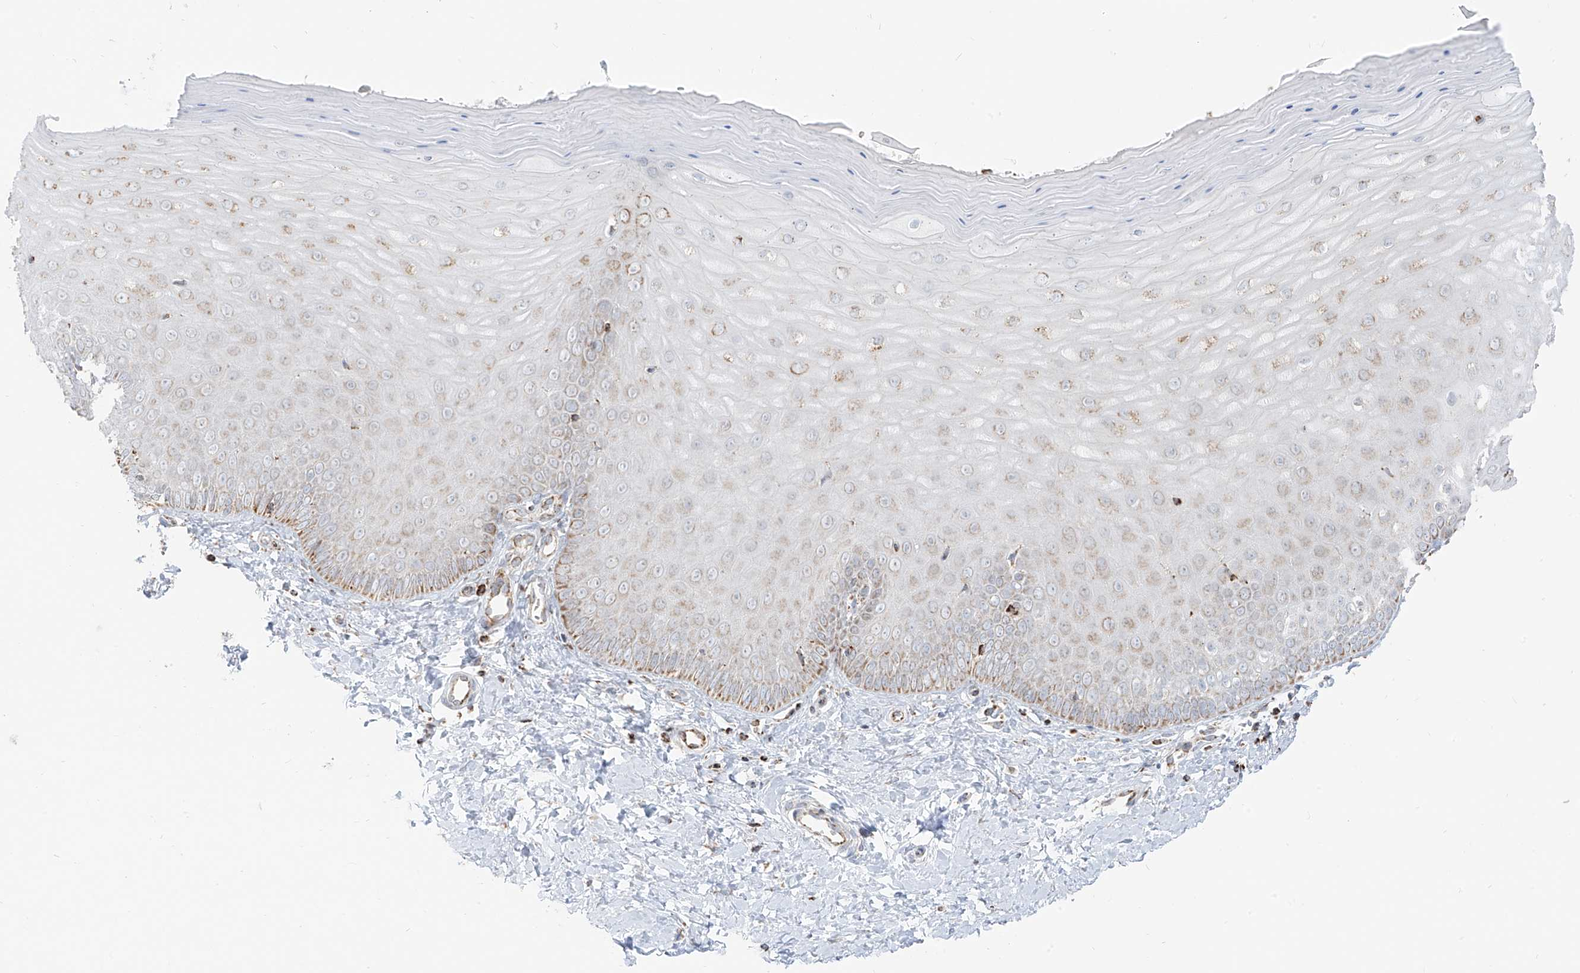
{"staining": {"intensity": "weak", "quantity": "25%-75%", "location": "cytoplasmic/membranous"}, "tissue": "cervix", "cell_type": "Glandular cells", "image_type": "normal", "snomed": [{"axis": "morphology", "description": "Normal tissue, NOS"}, {"axis": "topography", "description": "Cervix"}], "caption": "A high-resolution image shows IHC staining of benign cervix, which reveals weak cytoplasmic/membranous positivity in approximately 25%-75% of glandular cells. (brown staining indicates protein expression, while blue staining denotes nuclei).", "gene": "ETHE1", "patient": {"sex": "female", "age": 55}}